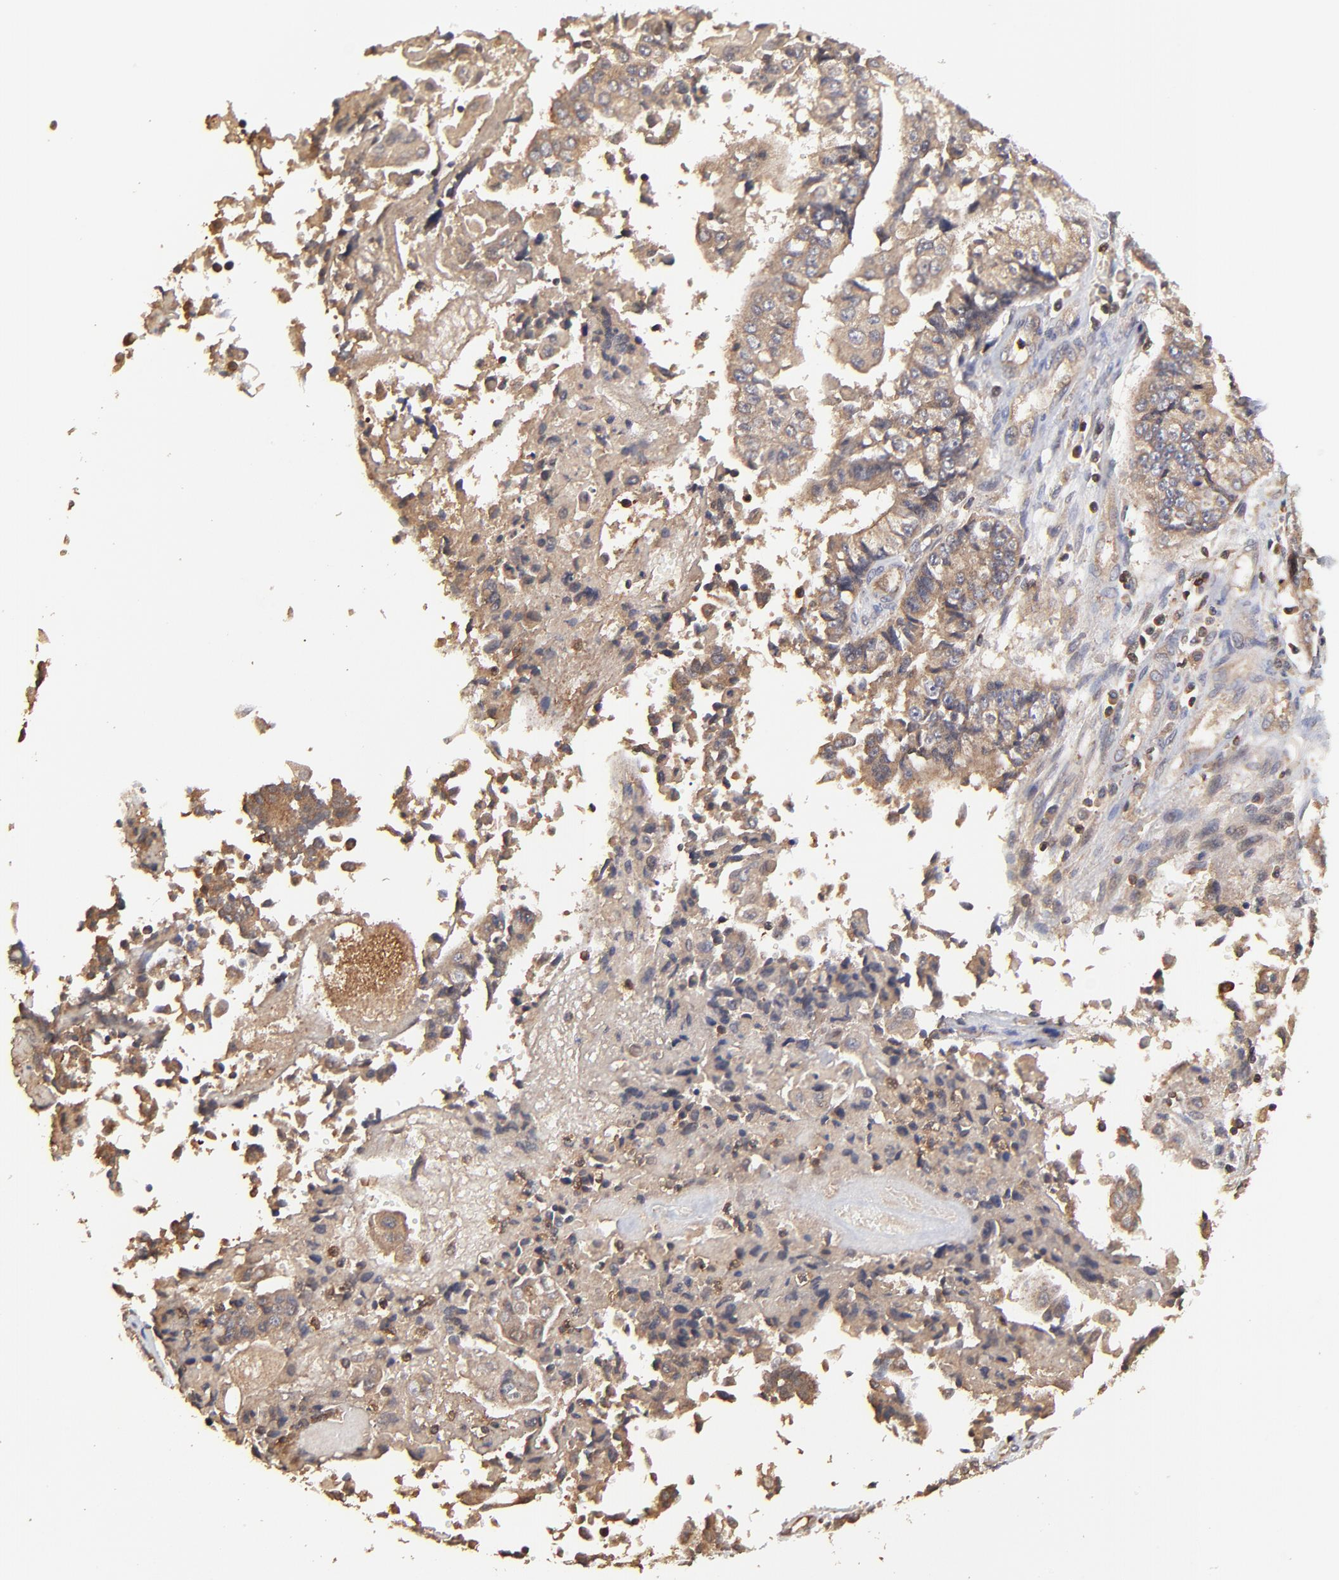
{"staining": {"intensity": "moderate", "quantity": ">75%", "location": "cytoplasmic/membranous"}, "tissue": "endometrial cancer", "cell_type": "Tumor cells", "image_type": "cancer", "snomed": [{"axis": "morphology", "description": "Adenocarcinoma, NOS"}, {"axis": "topography", "description": "Endometrium"}], "caption": "An immunohistochemistry histopathology image of tumor tissue is shown. Protein staining in brown shows moderate cytoplasmic/membranous positivity in endometrial cancer within tumor cells. Nuclei are stained in blue.", "gene": "STON2", "patient": {"sex": "female", "age": 75}}